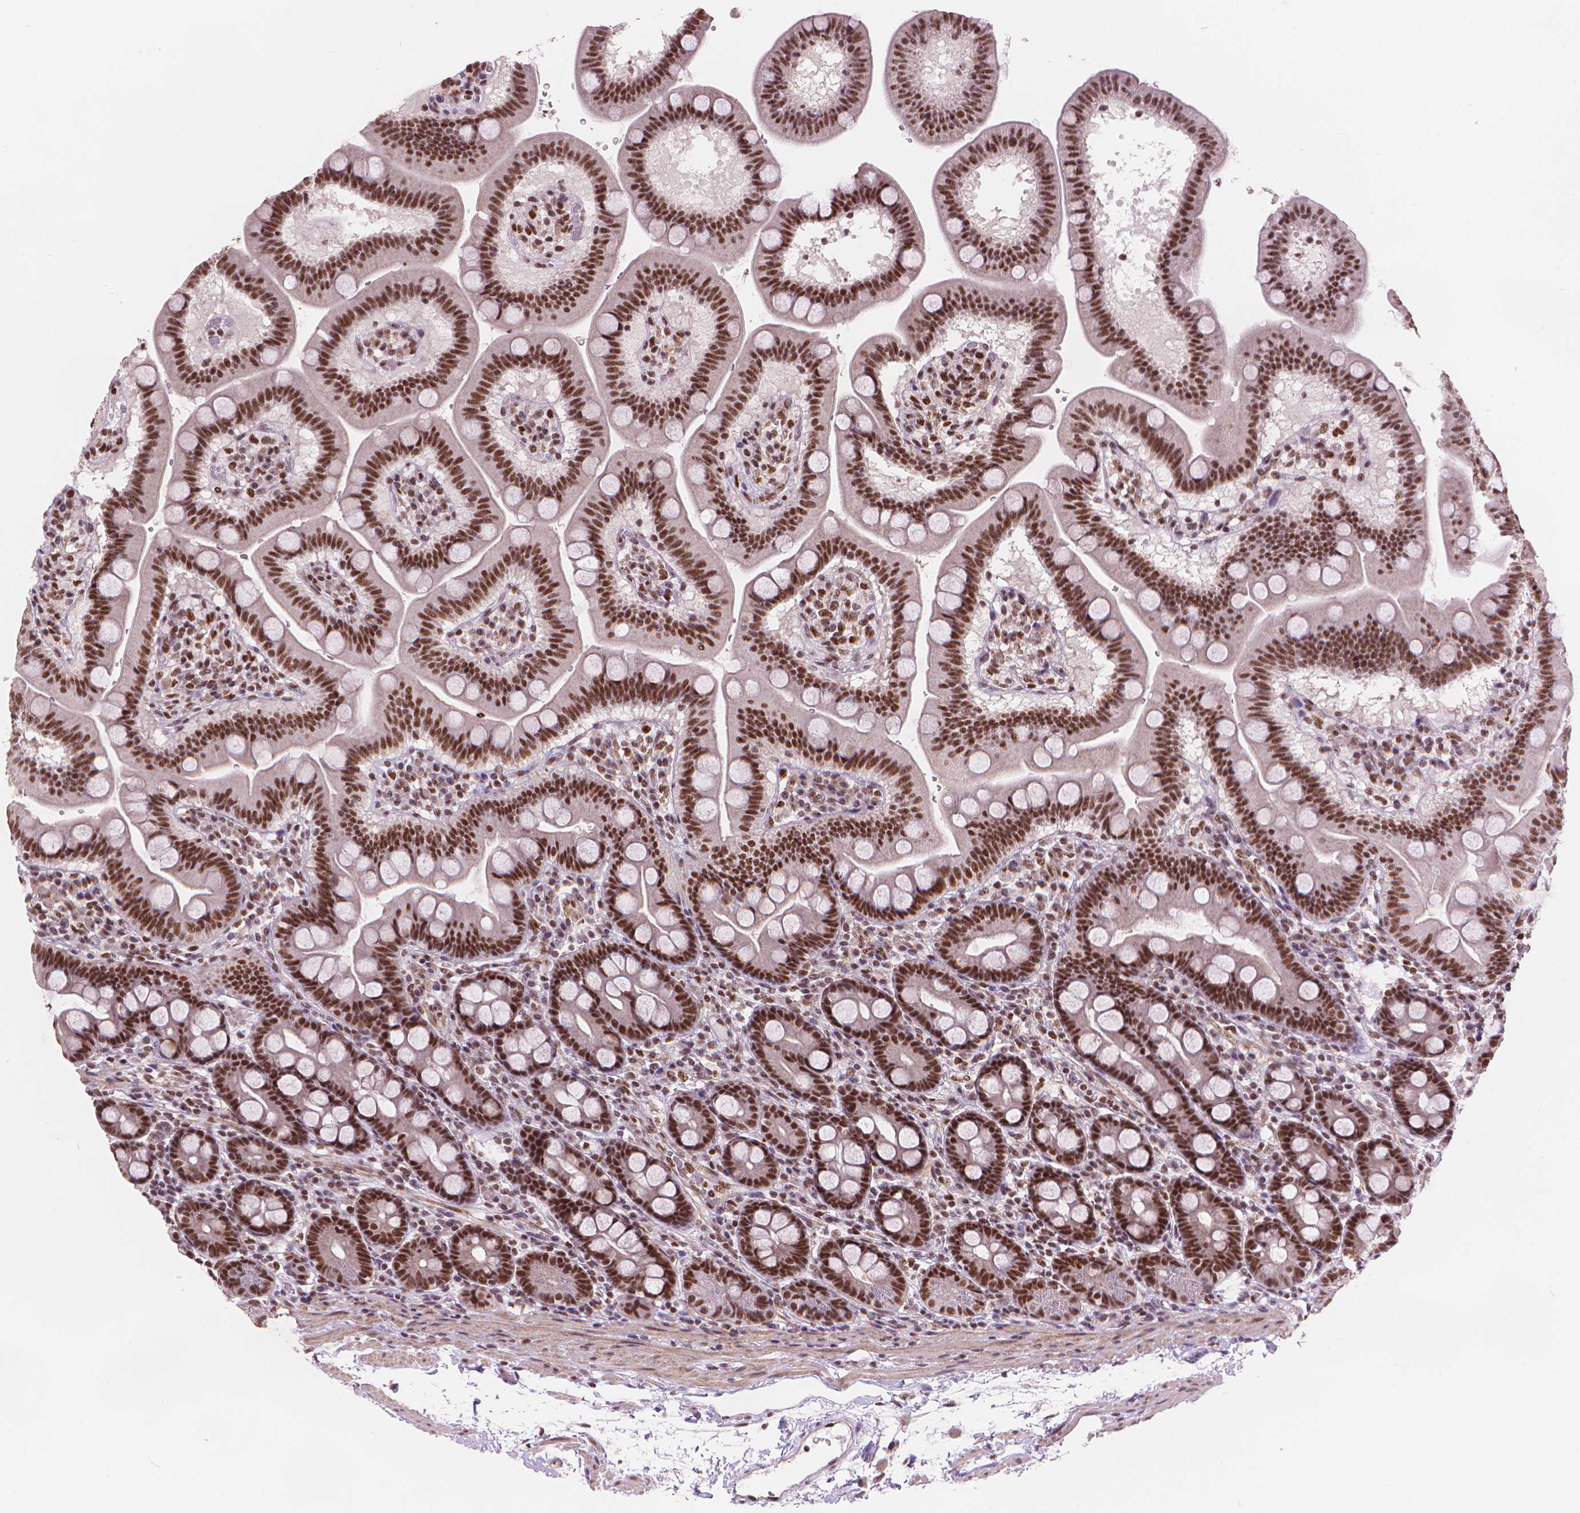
{"staining": {"intensity": "strong", "quantity": ">75%", "location": "nuclear"}, "tissue": "duodenum", "cell_type": "Glandular cells", "image_type": "normal", "snomed": [{"axis": "morphology", "description": "Normal tissue, NOS"}, {"axis": "topography", "description": "Duodenum"}], "caption": "Unremarkable duodenum was stained to show a protein in brown. There is high levels of strong nuclear staining in about >75% of glandular cells. (Brightfield microscopy of DAB IHC at high magnification).", "gene": "UBN1", "patient": {"sex": "male", "age": 59}}